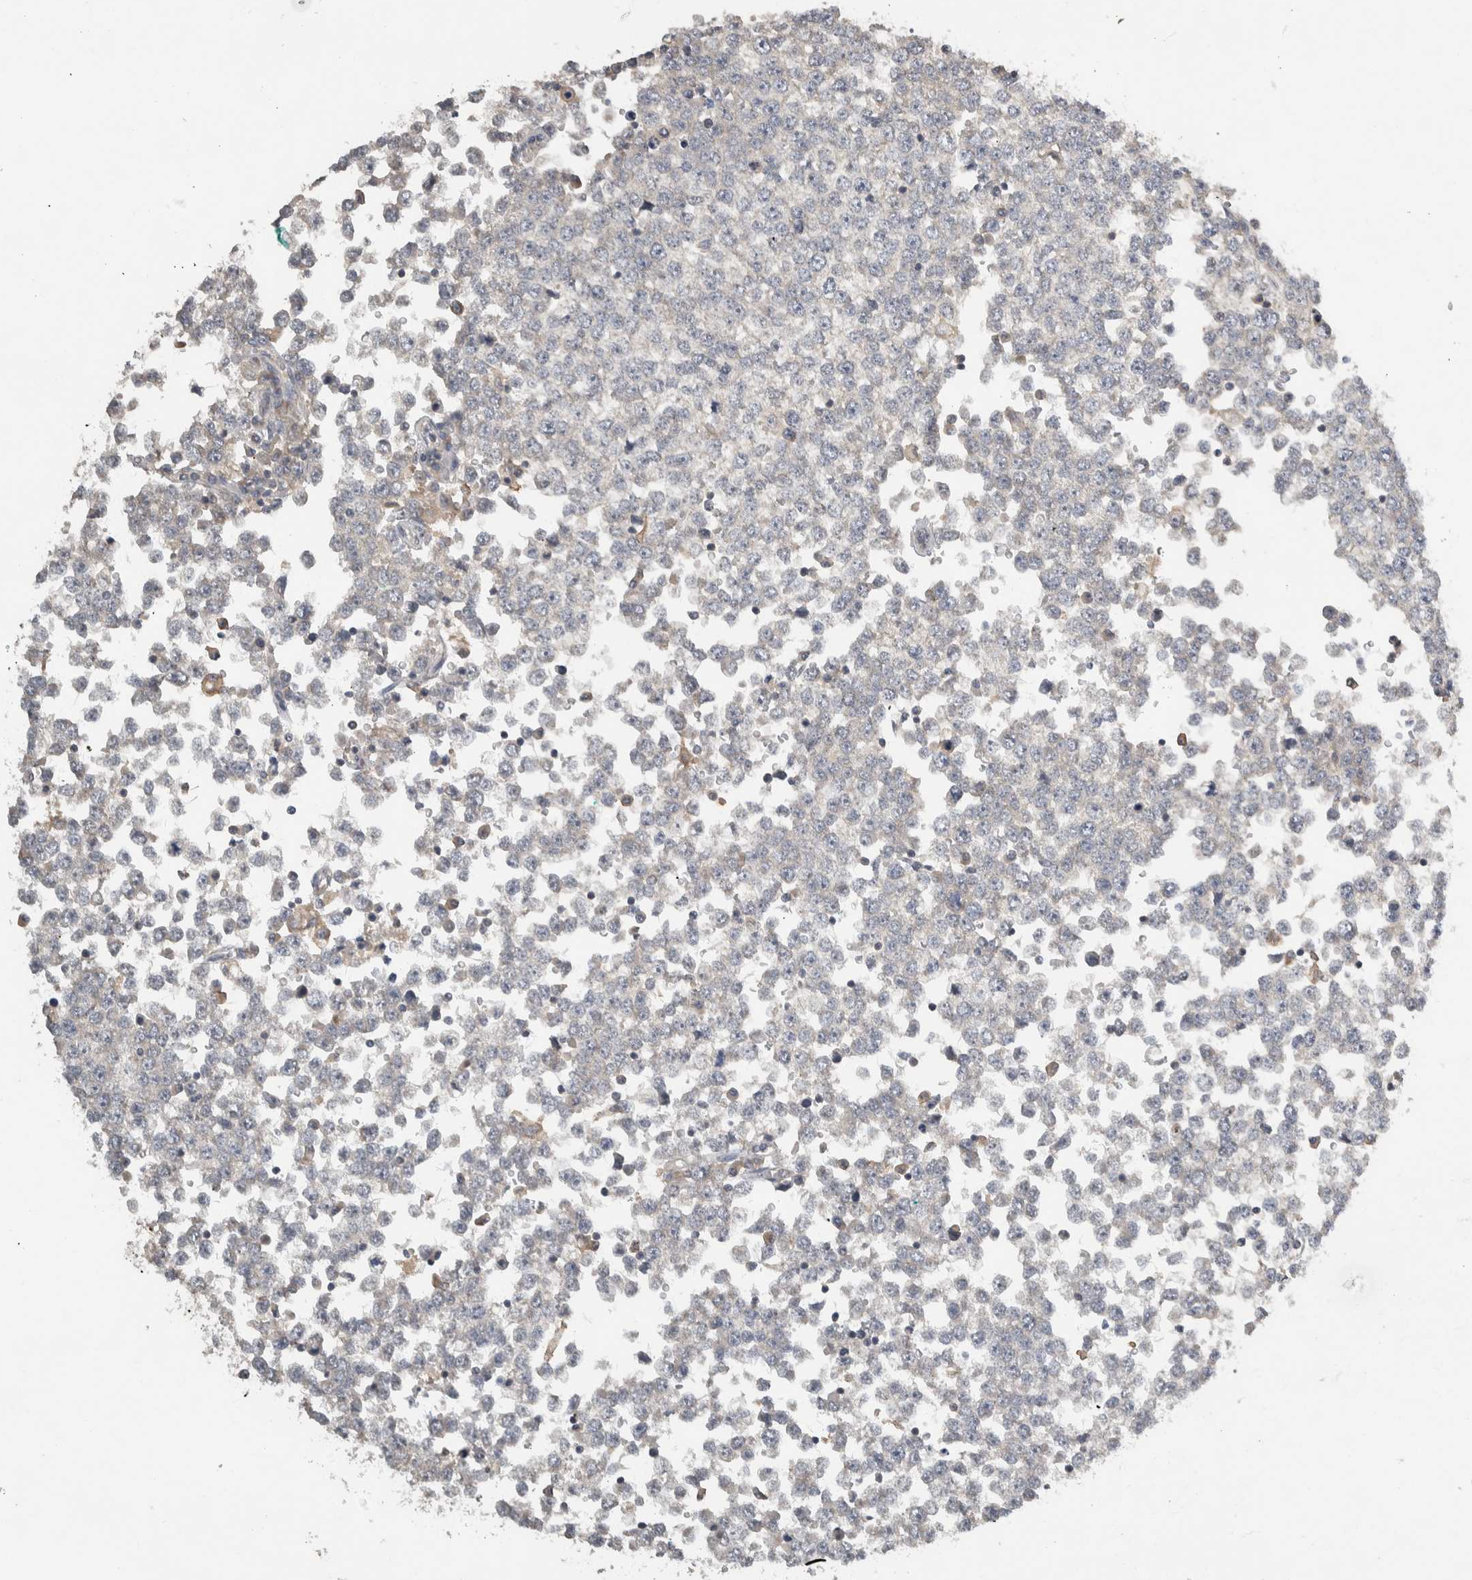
{"staining": {"intensity": "negative", "quantity": "none", "location": "none"}, "tissue": "testis cancer", "cell_type": "Tumor cells", "image_type": "cancer", "snomed": [{"axis": "morphology", "description": "Seminoma, NOS"}, {"axis": "topography", "description": "Testis"}], "caption": "Tumor cells show no significant expression in testis cancer.", "gene": "EIF3H", "patient": {"sex": "male", "age": 65}}